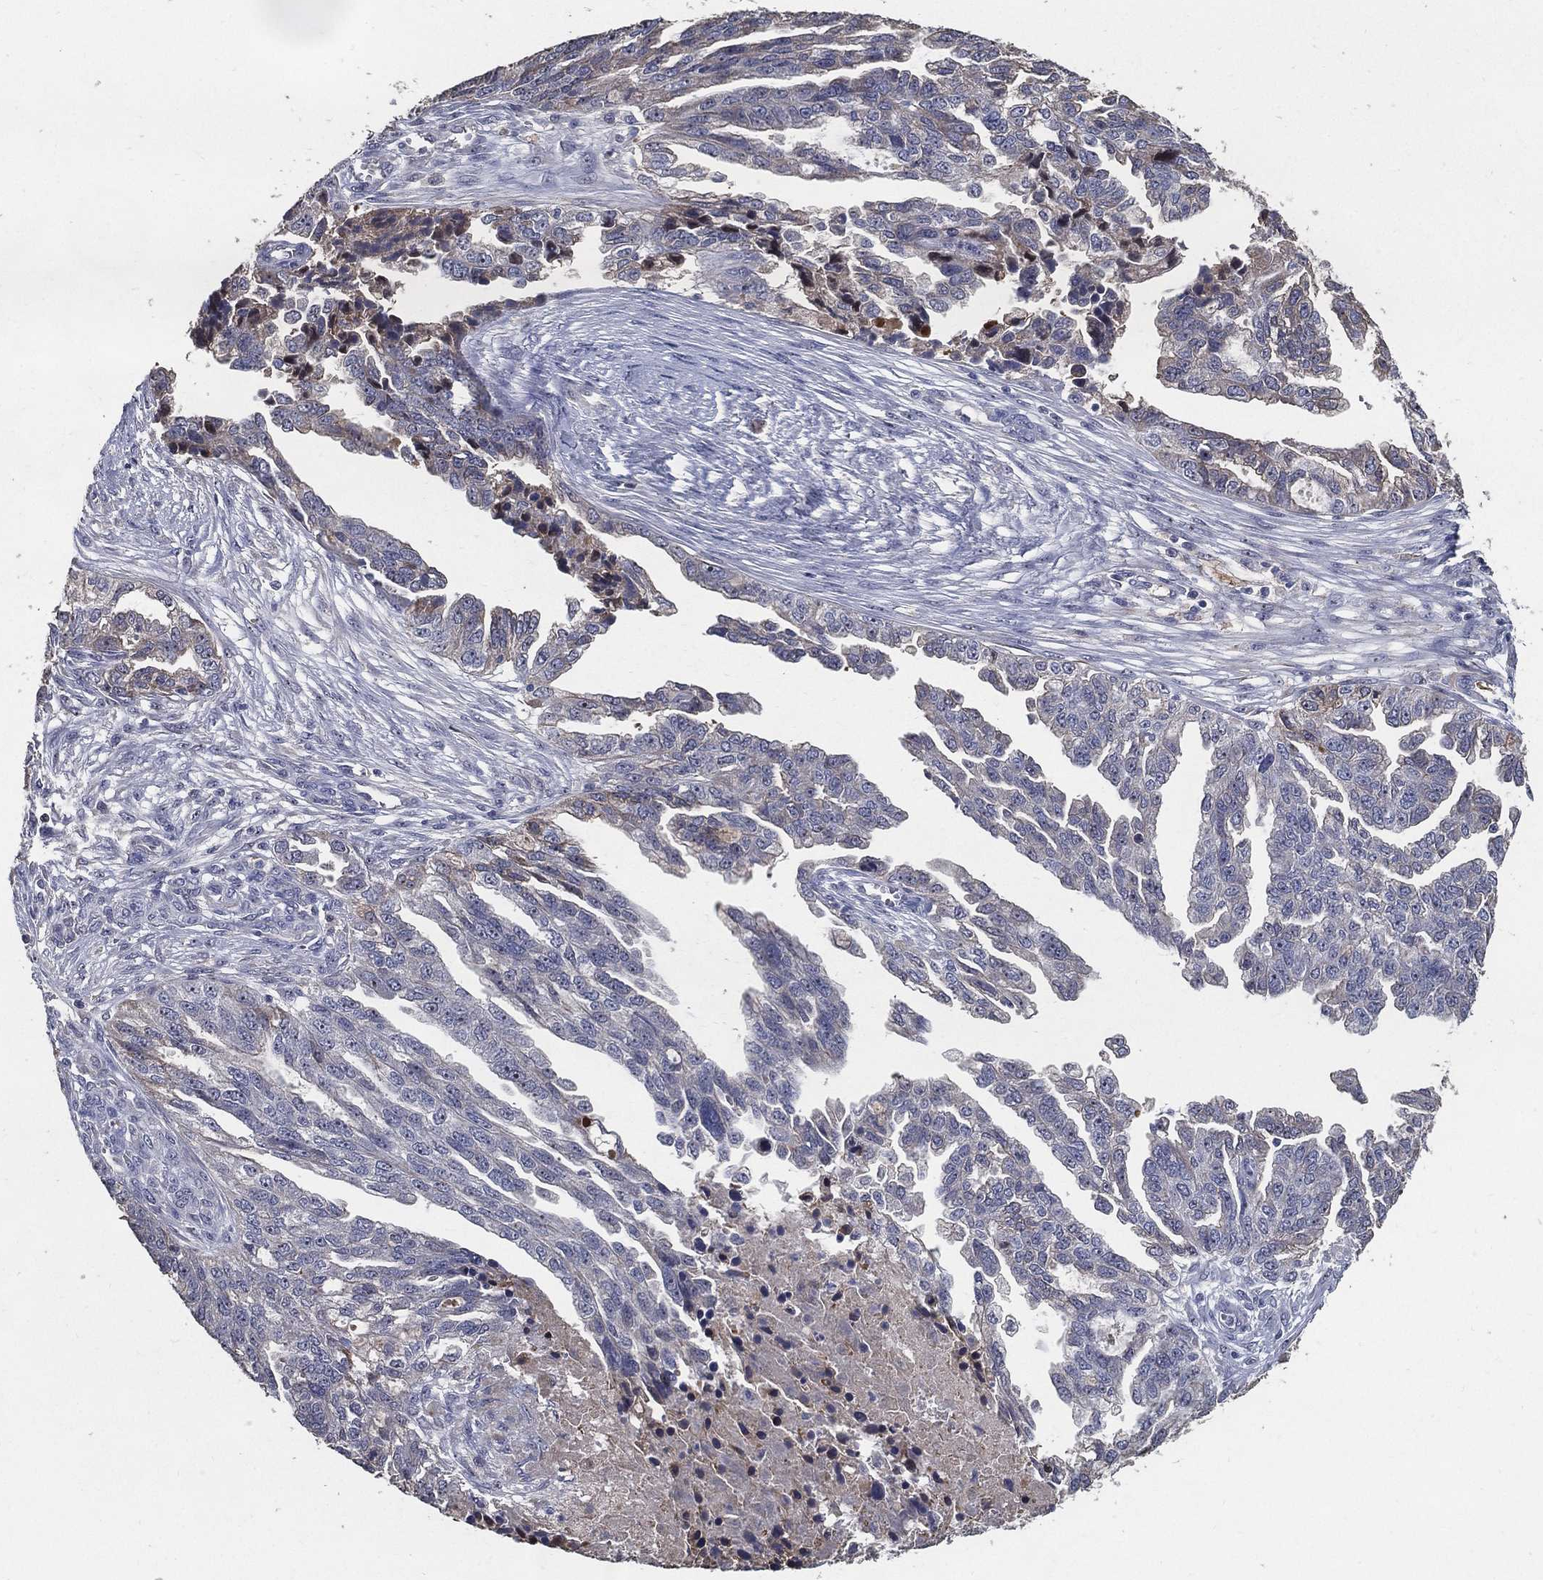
{"staining": {"intensity": "negative", "quantity": "none", "location": "none"}, "tissue": "ovarian cancer", "cell_type": "Tumor cells", "image_type": "cancer", "snomed": [{"axis": "morphology", "description": "Cystadenocarcinoma, serous, NOS"}, {"axis": "topography", "description": "Ovary"}], "caption": "High magnification brightfield microscopy of serous cystadenocarcinoma (ovarian) stained with DAB (3,3'-diaminobenzidine) (brown) and counterstained with hematoxylin (blue): tumor cells show no significant expression.", "gene": "EFNA1", "patient": {"sex": "female", "age": 51}}